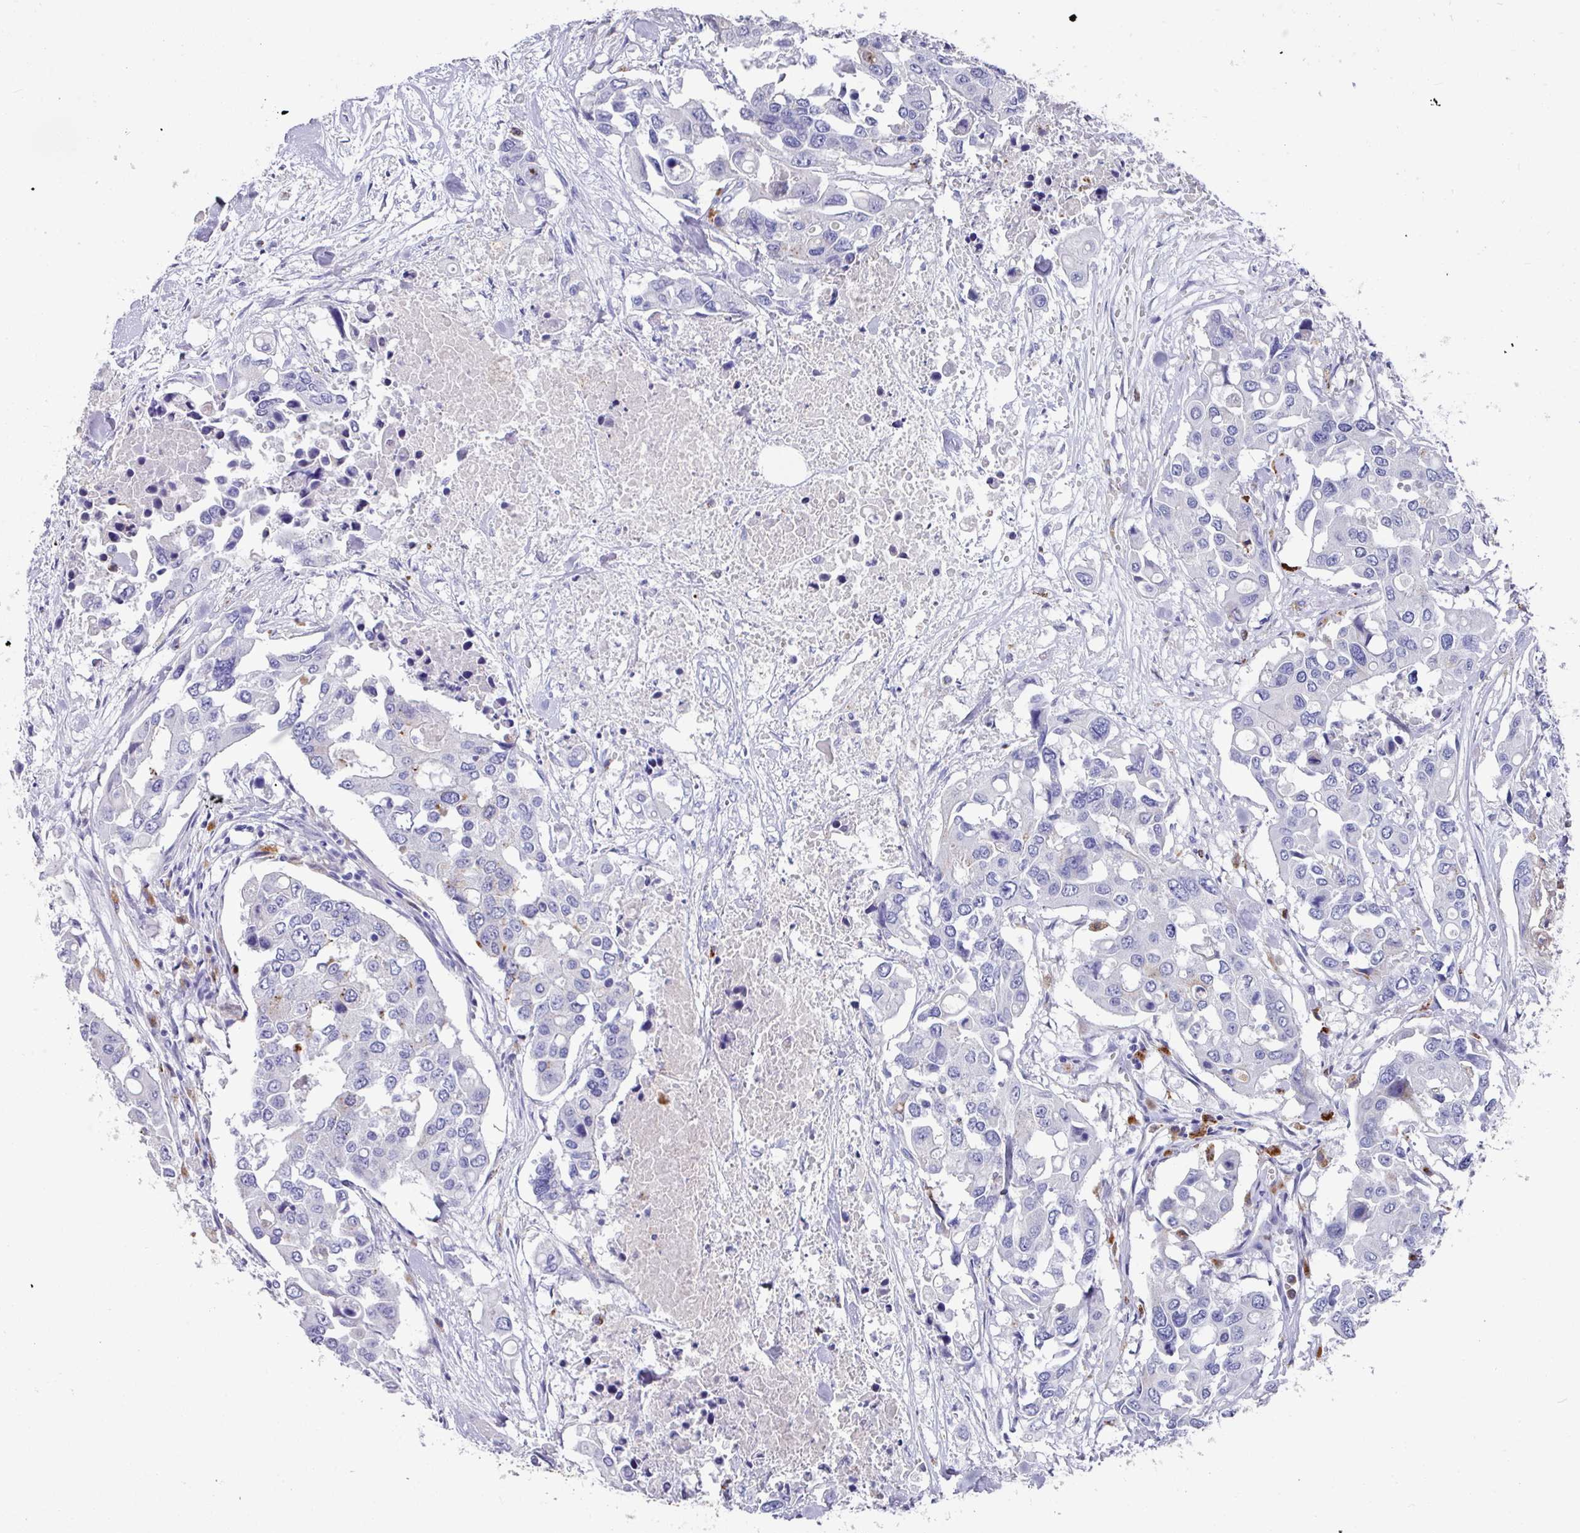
{"staining": {"intensity": "negative", "quantity": "none", "location": "none"}, "tissue": "colorectal cancer", "cell_type": "Tumor cells", "image_type": "cancer", "snomed": [{"axis": "morphology", "description": "Adenocarcinoma, NOS"}, {"axis": "topography", "description": "Colon"}], "caption": "An image of colorectal adenocarcinoma stained for a protein demonstrates no brown staining in tumor cells.", "gene": "CPVL", "patient": {"sex": "male", "age": 77}}